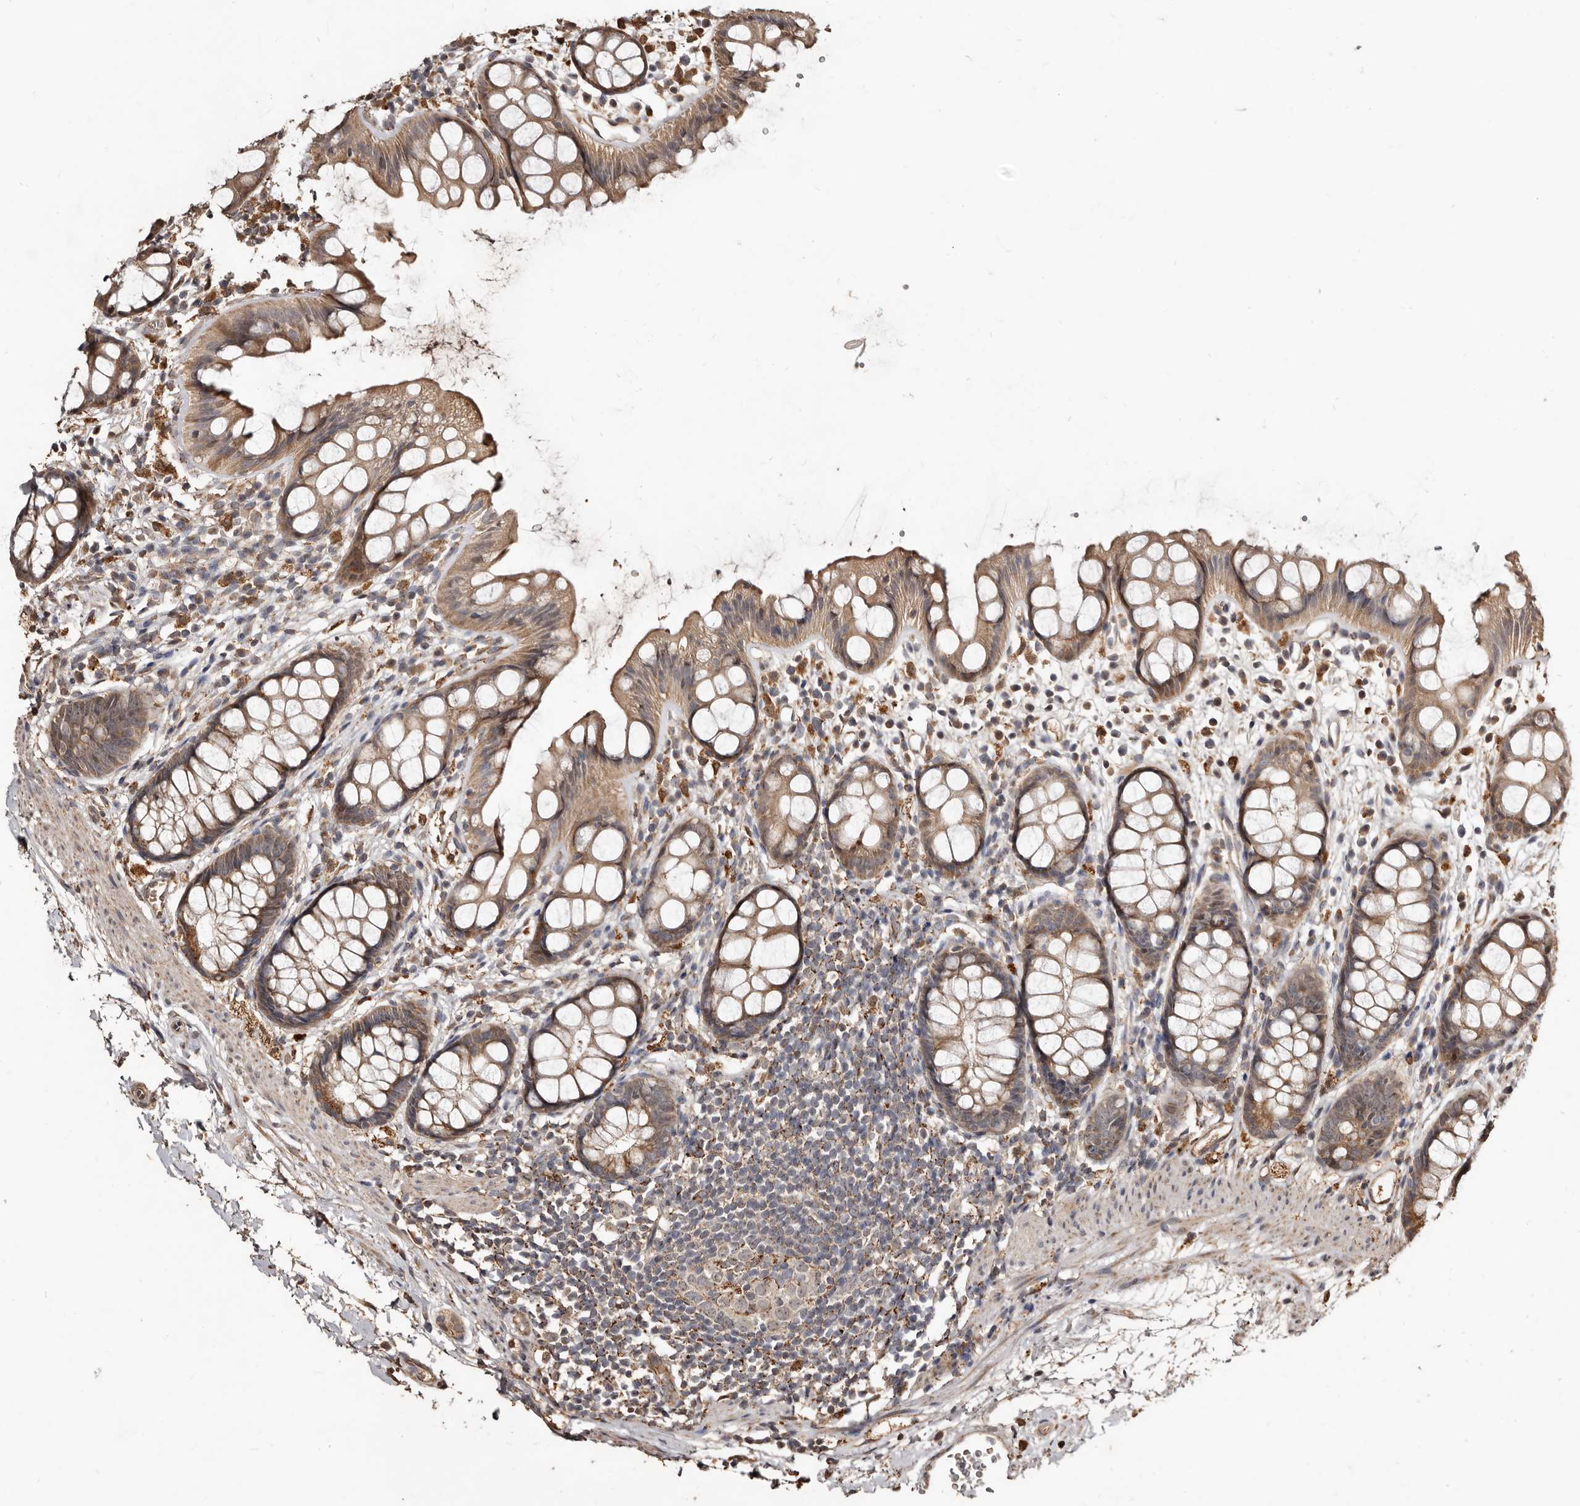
{"staining": {"intensity": "moderate", "quantity": ">75%", "location": "cytoplasmic/membranous"}, "tissue": "rectum", "cell_type": "Glandular cells", "image_type": "normal", "snomed": [{"axis": "morphology", "description": "Normal tissue, NOS"}, {"axis": "topography", "description": "Rectum"}], "caption": "Immunohistochemical staining of benign rectum exhibits medium levels of moderate cytoplasmic/membranous expression in approximately >75% of glandular cells.", "gene": "AKAP7", "patient": {"sex": "female", "age": 65}}